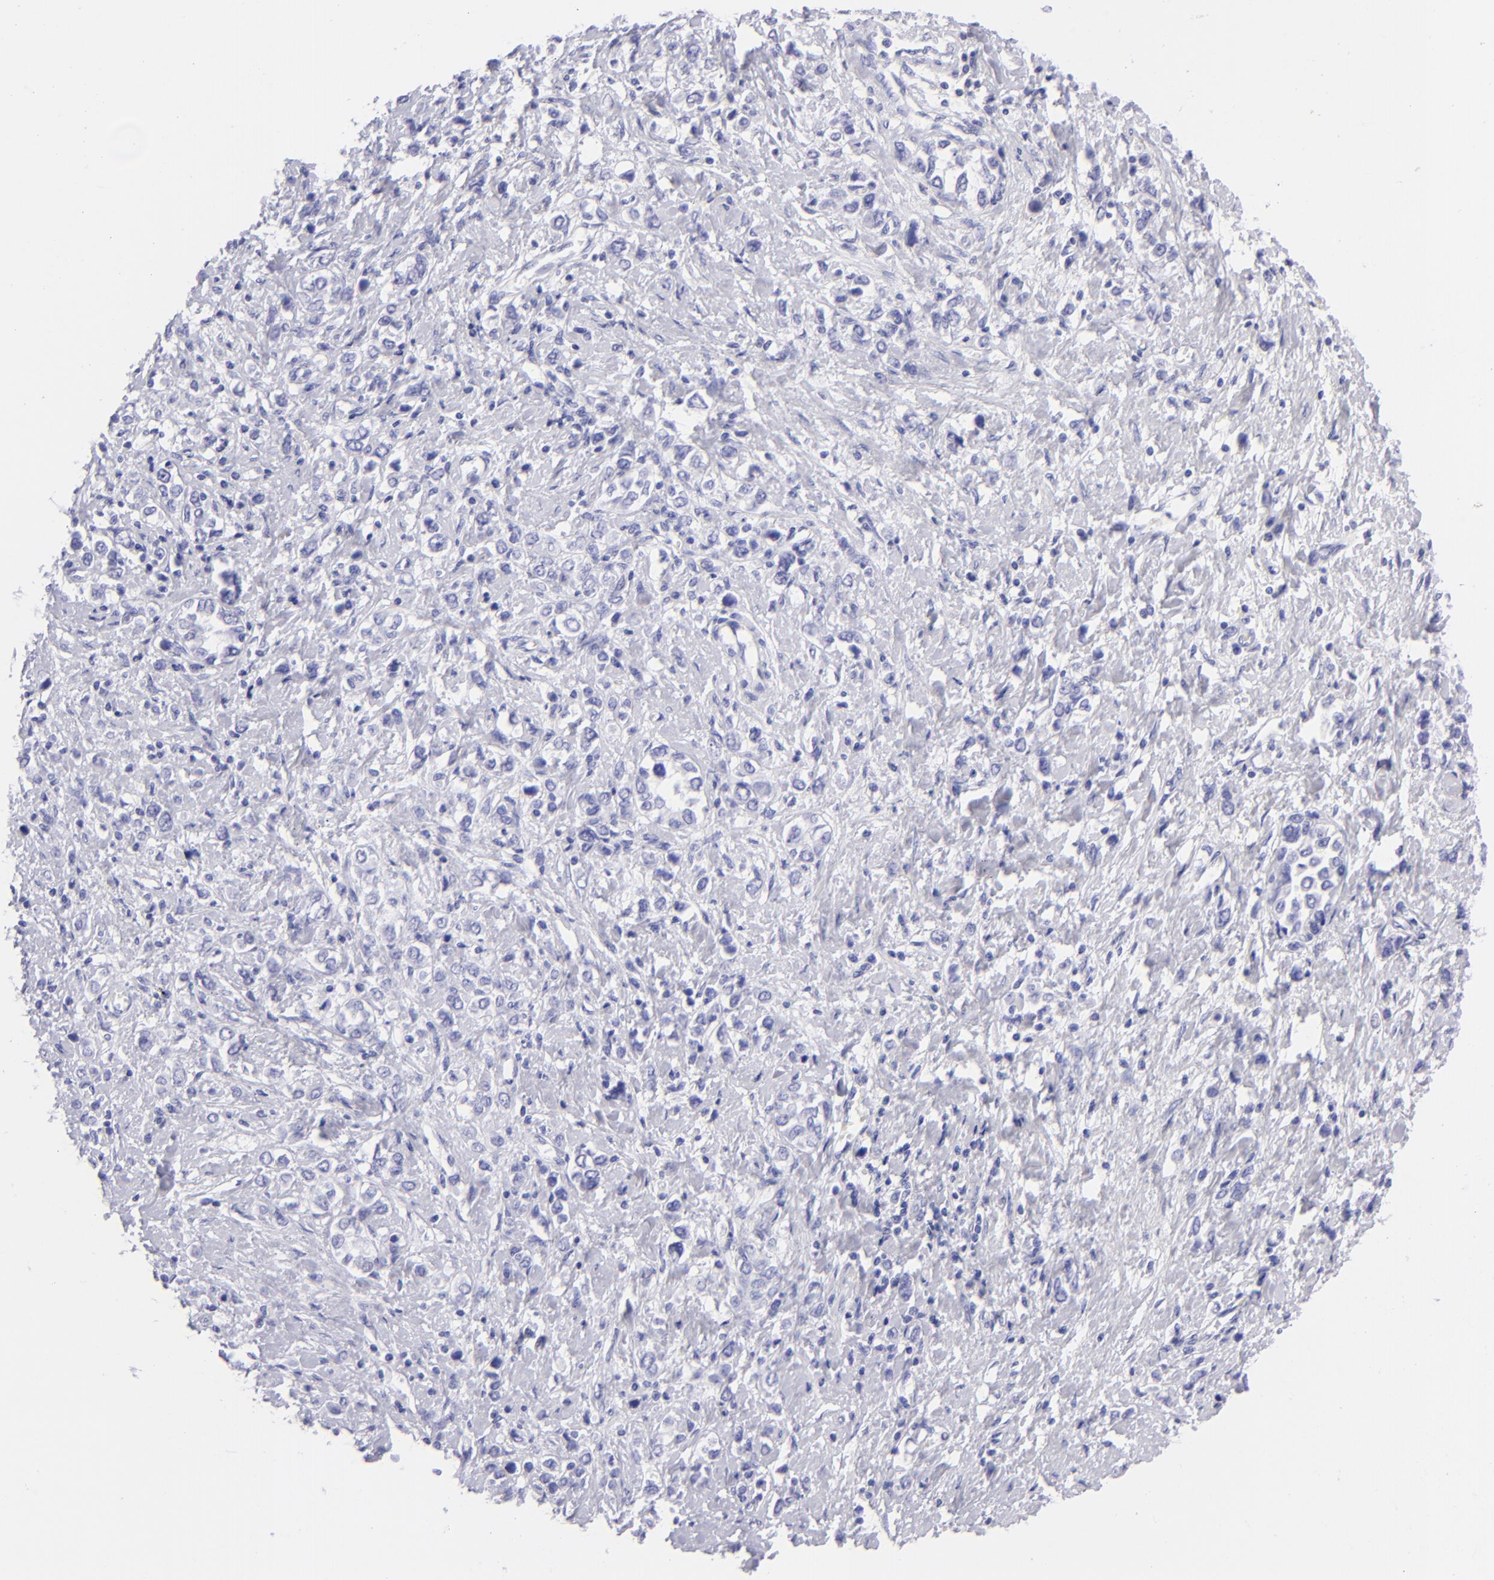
{"staining": {"intensity": "negative", "quantity": "none", "location": "none"}, "tissue": "stomach cancer", "cell_type": "Tumor cells", "image_type": "cancer", "snomed": [{"axis": "morphology", "description": "Adenocarcinoma, NOS"}, {"axis": "topography", "description": "Stomach, upper"}], "caption": "This is an immunohistochemistry micrograph of adenocarcinoma (stomach). There is no expression in tumor cells.", "gene": "SLC1A3", "patient": {"sex": "male", "age": 76}}